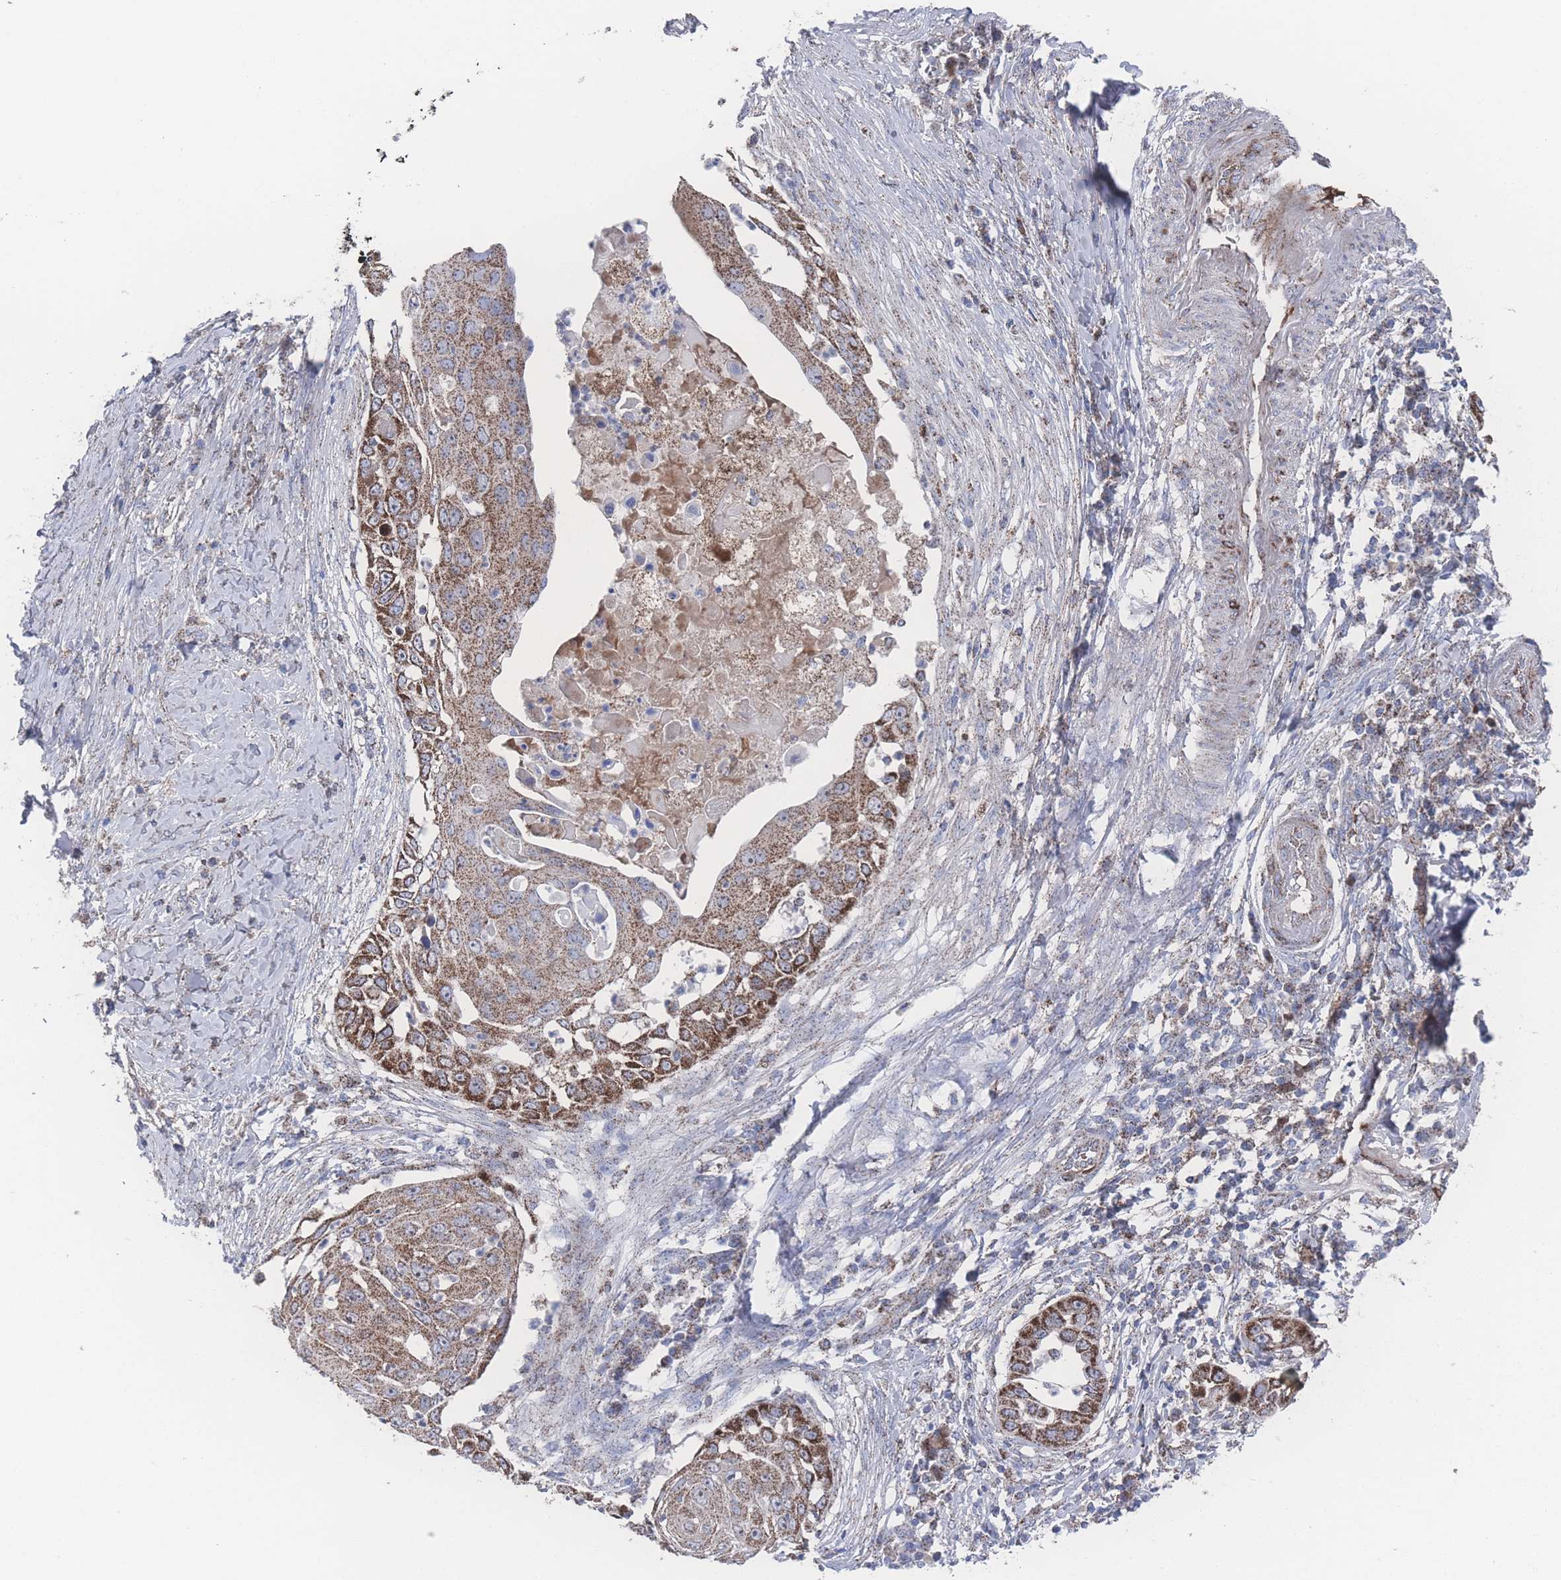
{"staining": {"intensity": "strong", "quantity": ">75%", "location": "cytoplasmic/membranous"}, "tissue": "skin cancer", "cell_type": "Tumor cells", "image_type": "cancer", "snomed": [{"axis": "morphology", "description": "Squamous cell carcinoma, NOS"}, {"axis": "topography", "description": "Skin"}], "caption": "The photomicrograph displays immunohistochemical staining of skin squamous cell carcinoma. There is strong cytoplasmic/membranous staining is identified in about >75% of tumor cells.", "gene": "PEX14", "patient": {"sex": "female", "age": 44}}